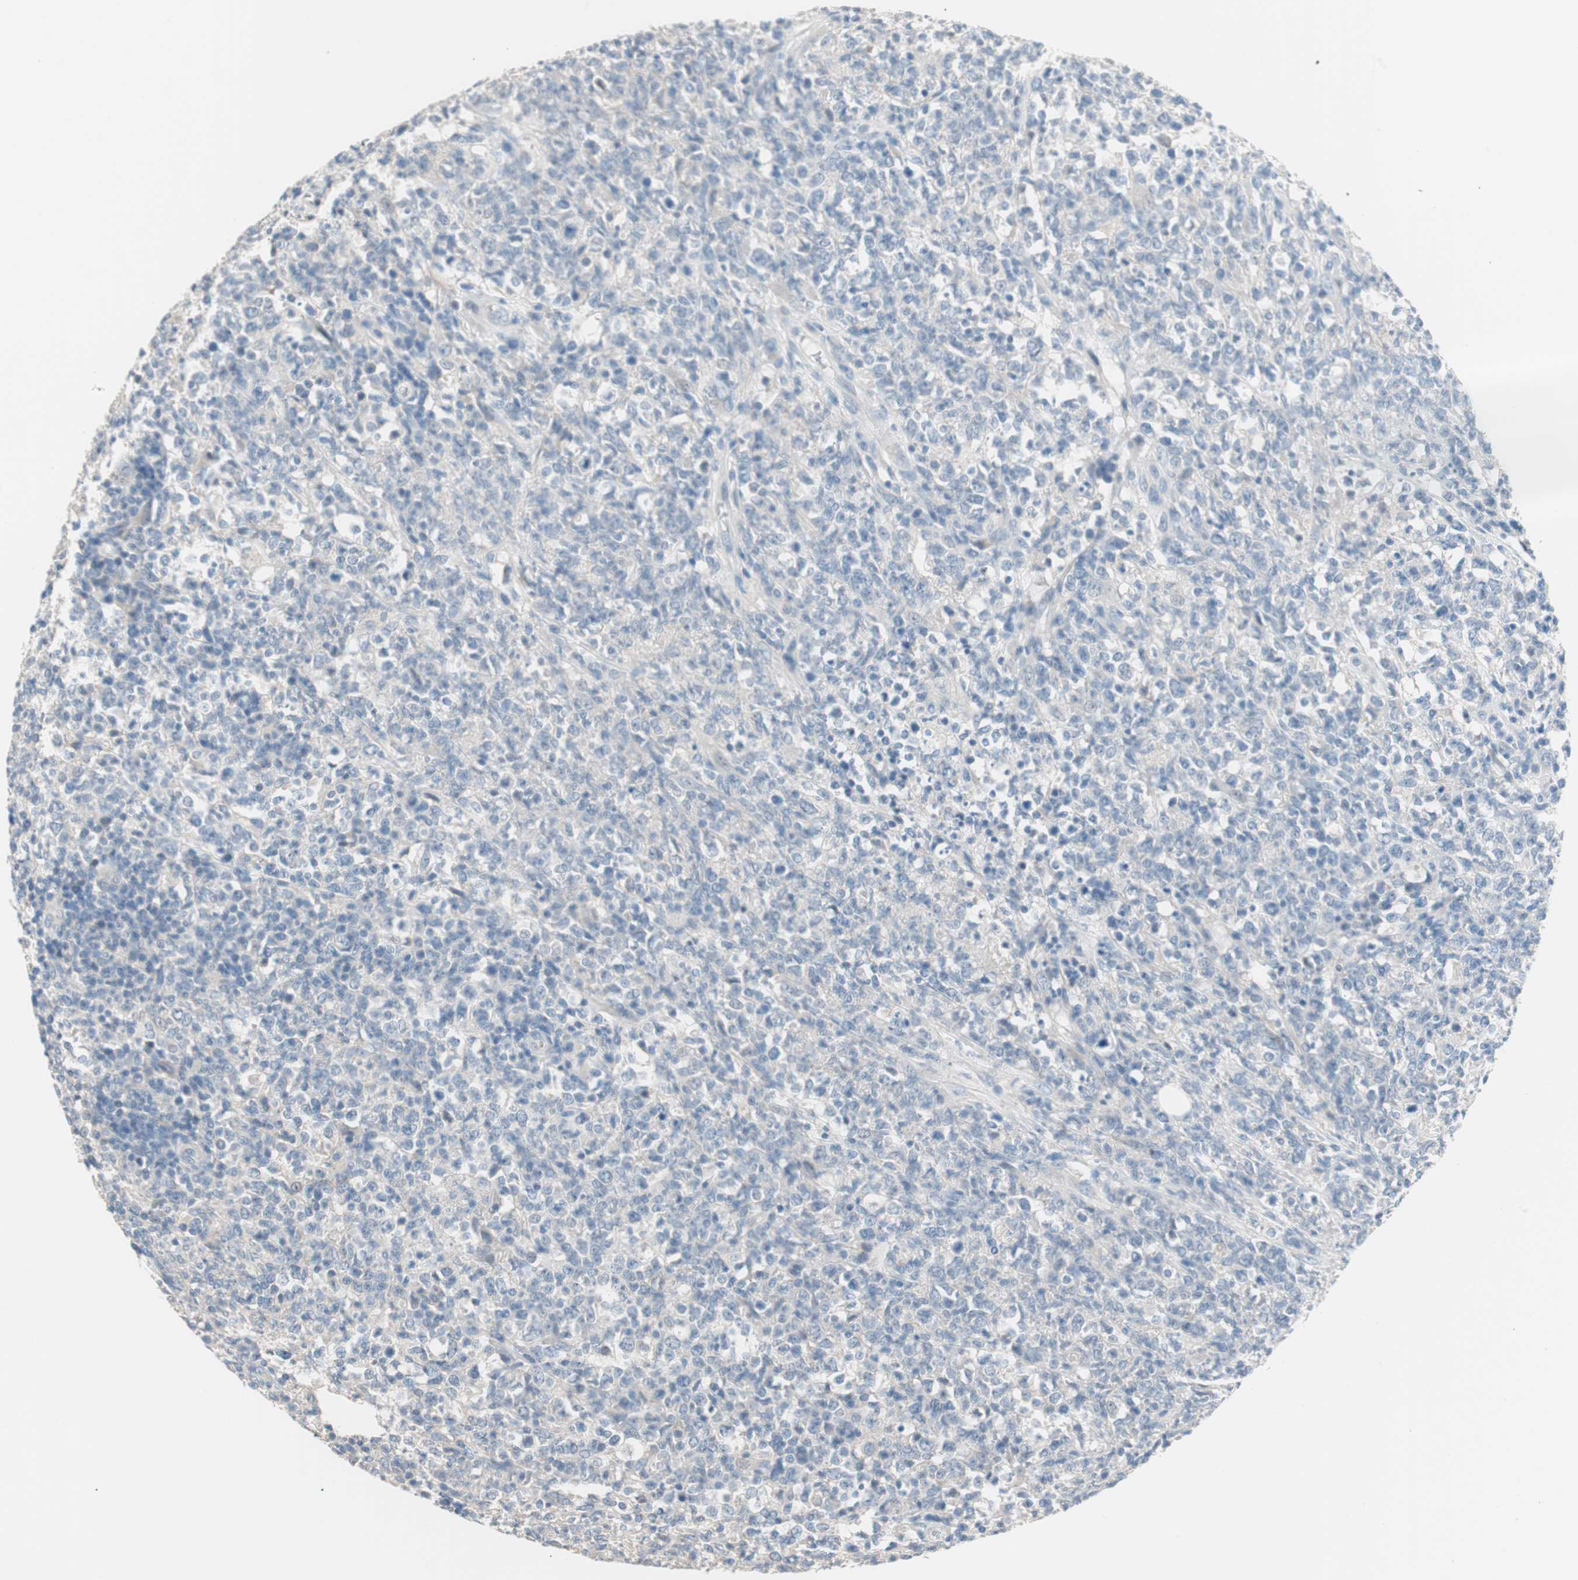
{"staining": {"intensity": "negative", "quantity": "none", "location": "none"}, "tissue": "lymphoma", "cell_type": "Tumor cells", "image_type": "cancer", "snomed": [{"axis": "morphology", "description": "Malignant lymphoma, non-Hodgkin's type, High grade"}, {"axis": "topography", "description": "Lymph node"}], "caption": "High-grade malignant lymphoma, non-Hodgkin's type was stained to show a protein in brown. There is no significant expression in tumor cells.", "gene": "VIL1", "patient": {"sex": "female", "age": 84}}